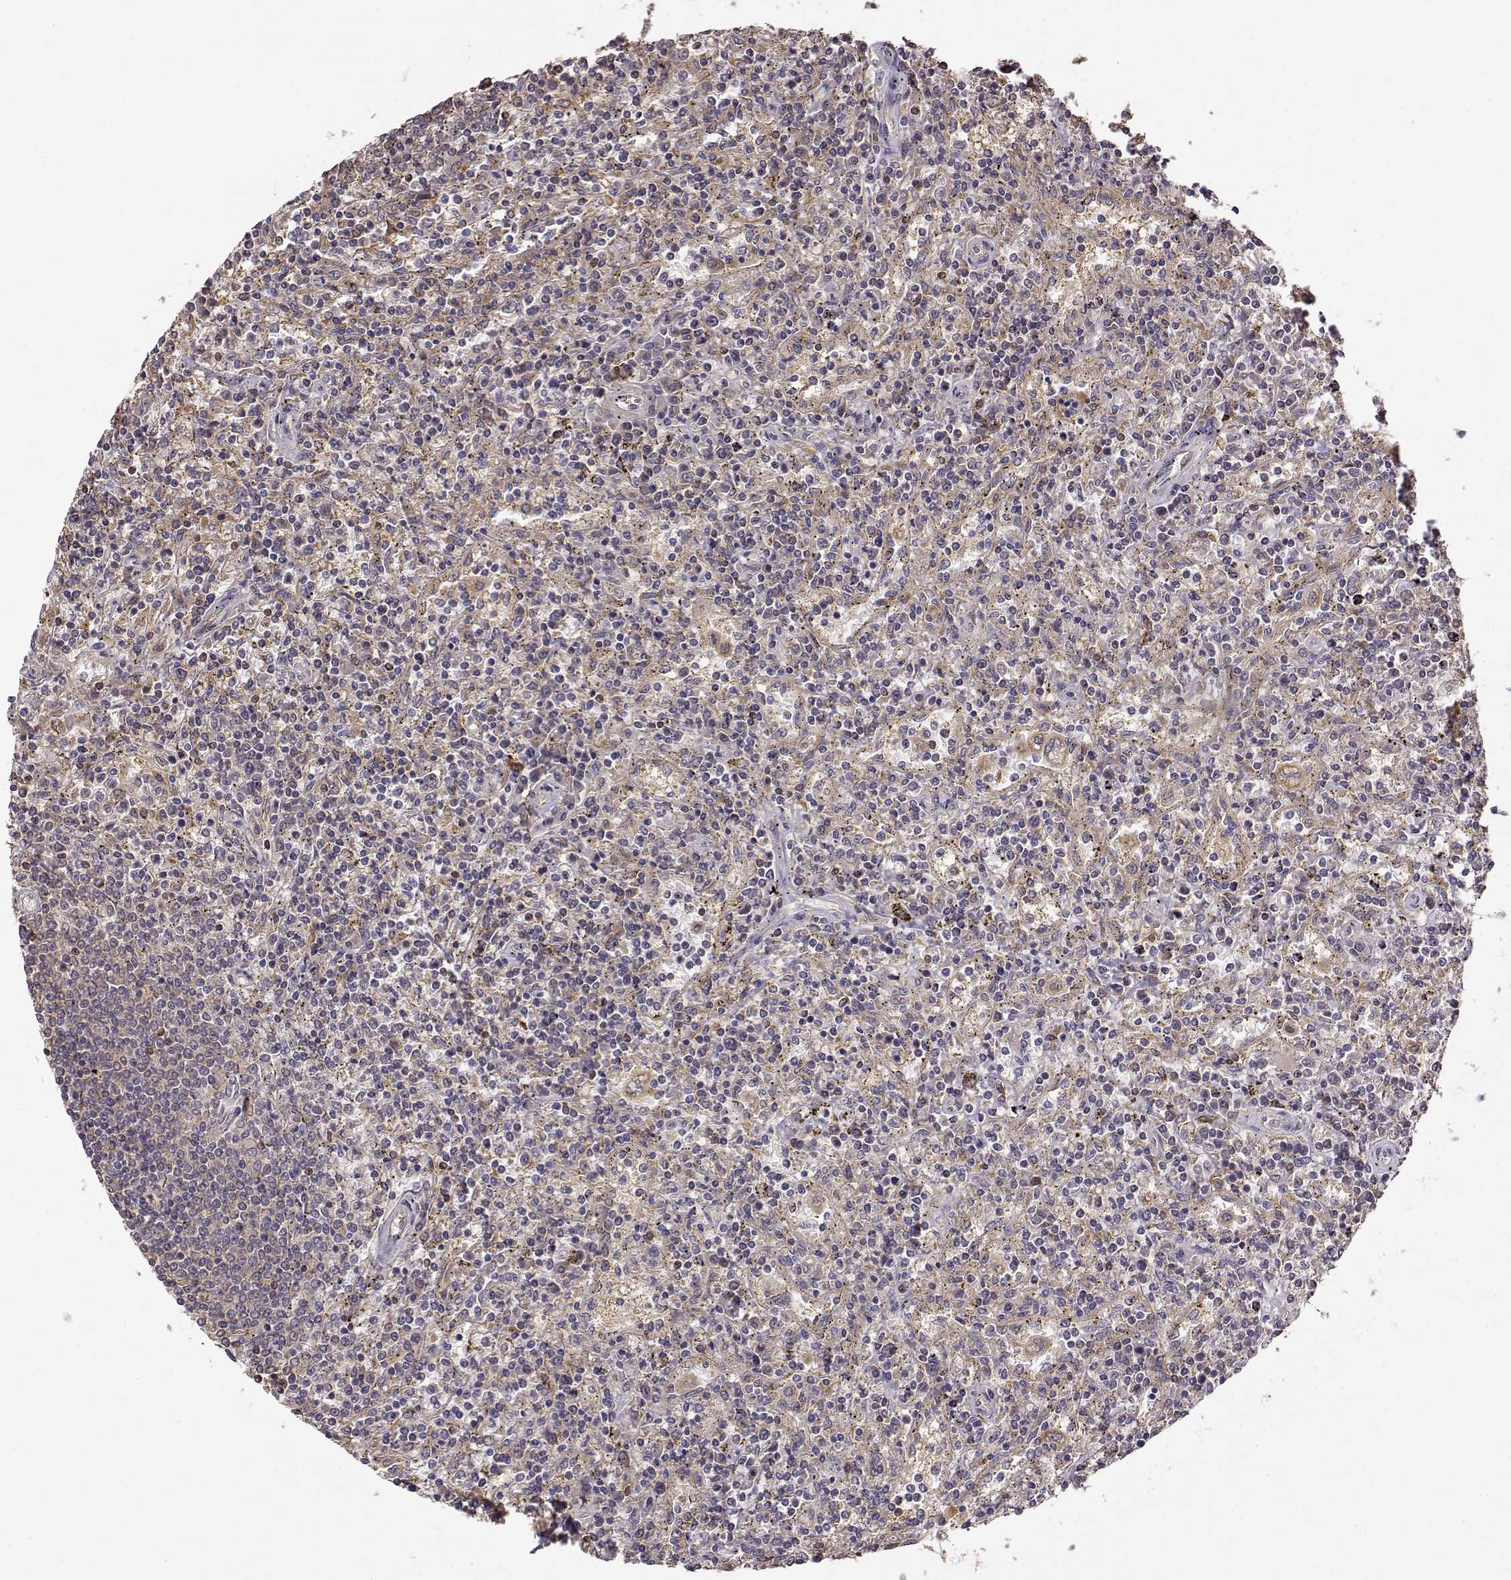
{"staining": {"intensity": "negative", "quantity": "none", "location": "none"}, "tissue": "lymphoma", "cell_type": "Tumor cells", "image_type": "cancer", "snomed": [{"axis": "morphology", "description": "Malignant lymphoma, non-Hodgkin's type, Low grade"}, {"axis": "topography", "description": "Spleen"}], "caption": "High power microscopy photomicrograph of an immunohistochemistry (IHC) micrograph of lymphoma, revealing no significant expression in tumor cells. (Stains: DAB (3,3'-diaminobenzidine) IHC with hematoxylin counter stain, Microscopy: brightfield microscopy at high magnification).", "gene": "CRIM1", "patient": {"sex": "male", "age": 62}}